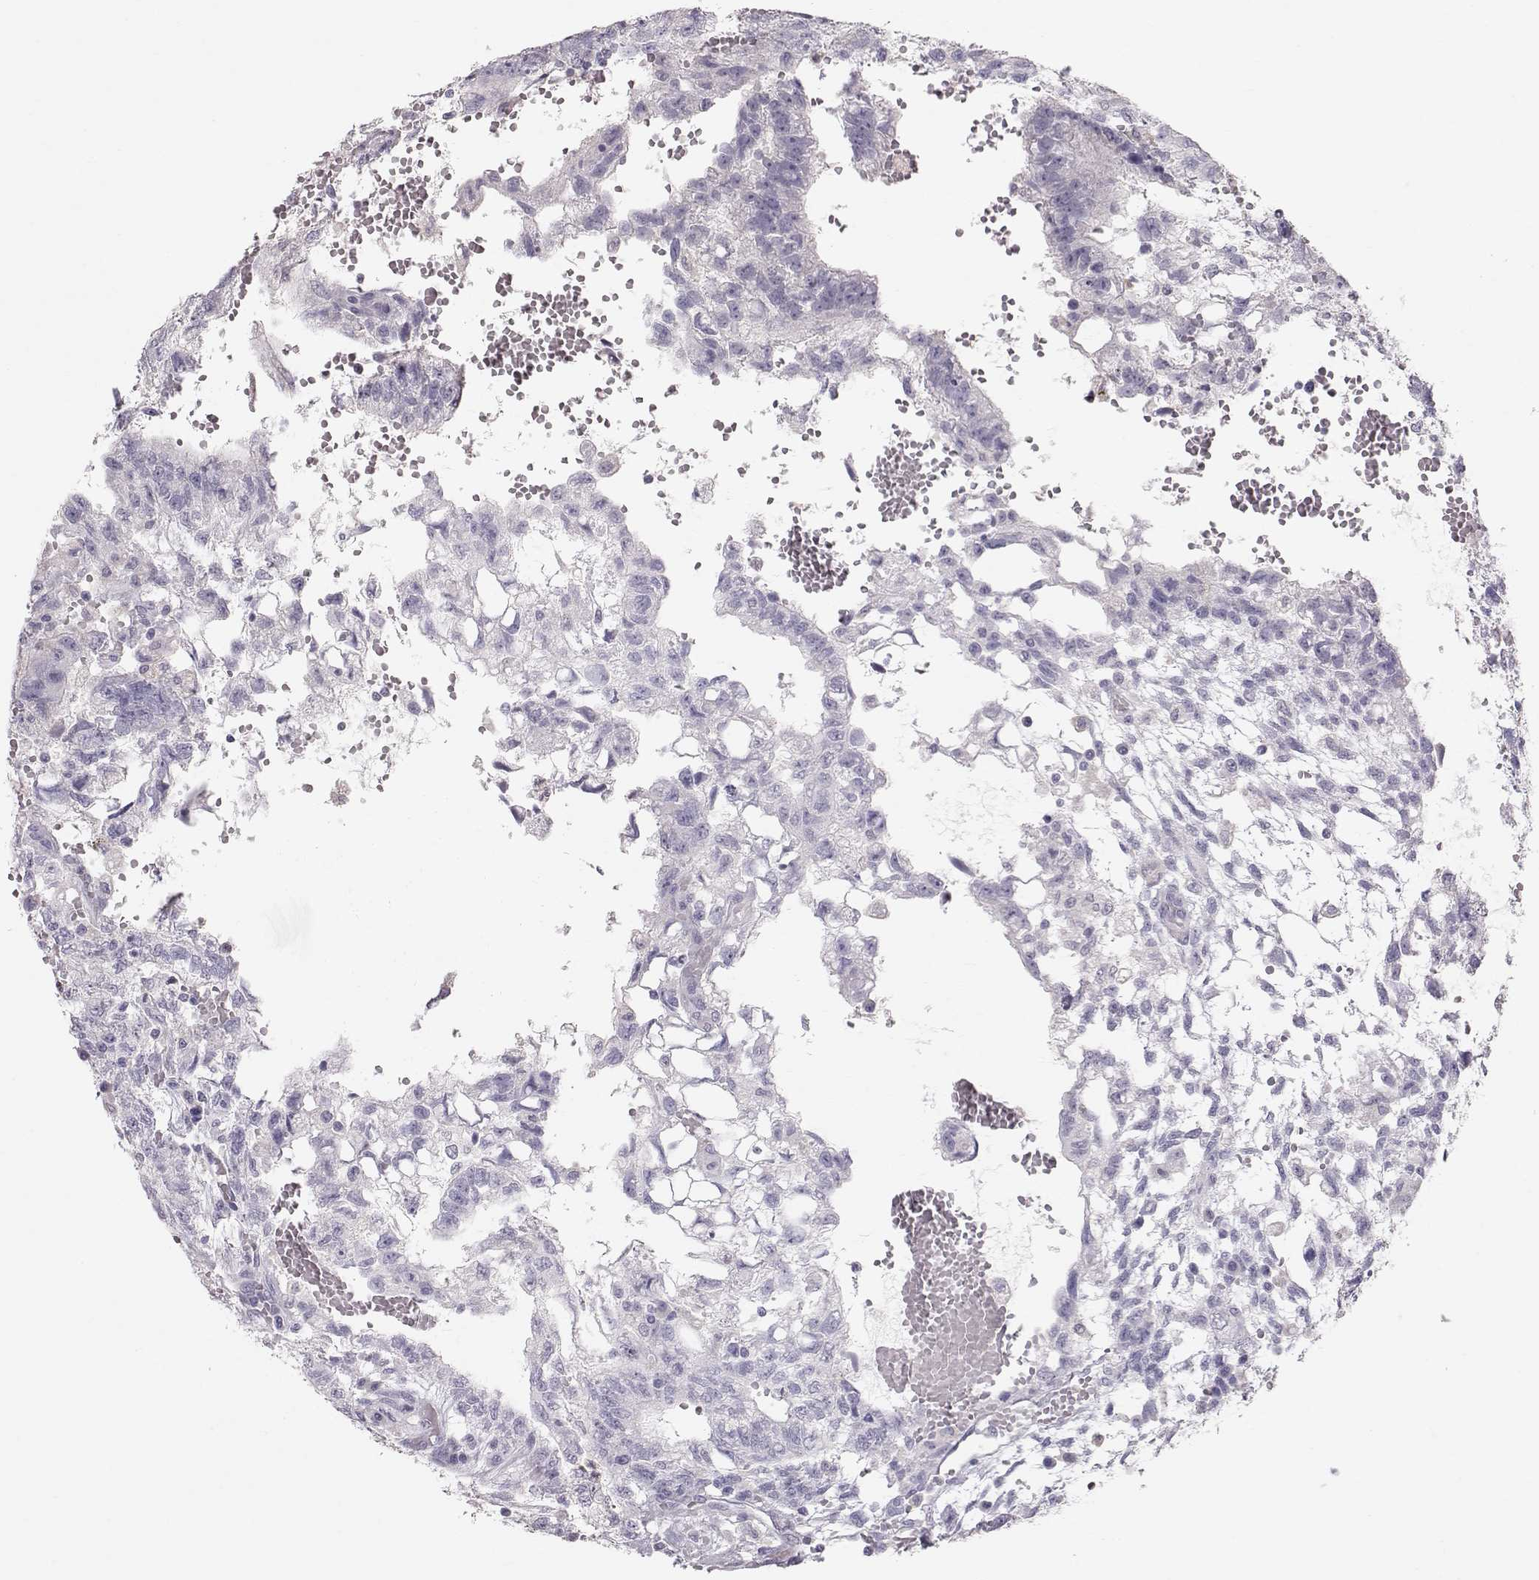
{"staining": {"intensity": "negative", "quantity": "none", "location": "none"}, "tissue": "testis cancer", "cell_type": "Tumor cells", "image_type": "cancer", "snomed": [{"axis": "morphology", "description": "Carcinoma, Embryonal, NOS"}, {"axis": "topography", "description": "Testis"}], "caption": "Tumor cells are negative for protein expression in human embryonal carcinoma (testis).", "gene": "POU1F1", "patient": {"sex": "male", "age": 32}}